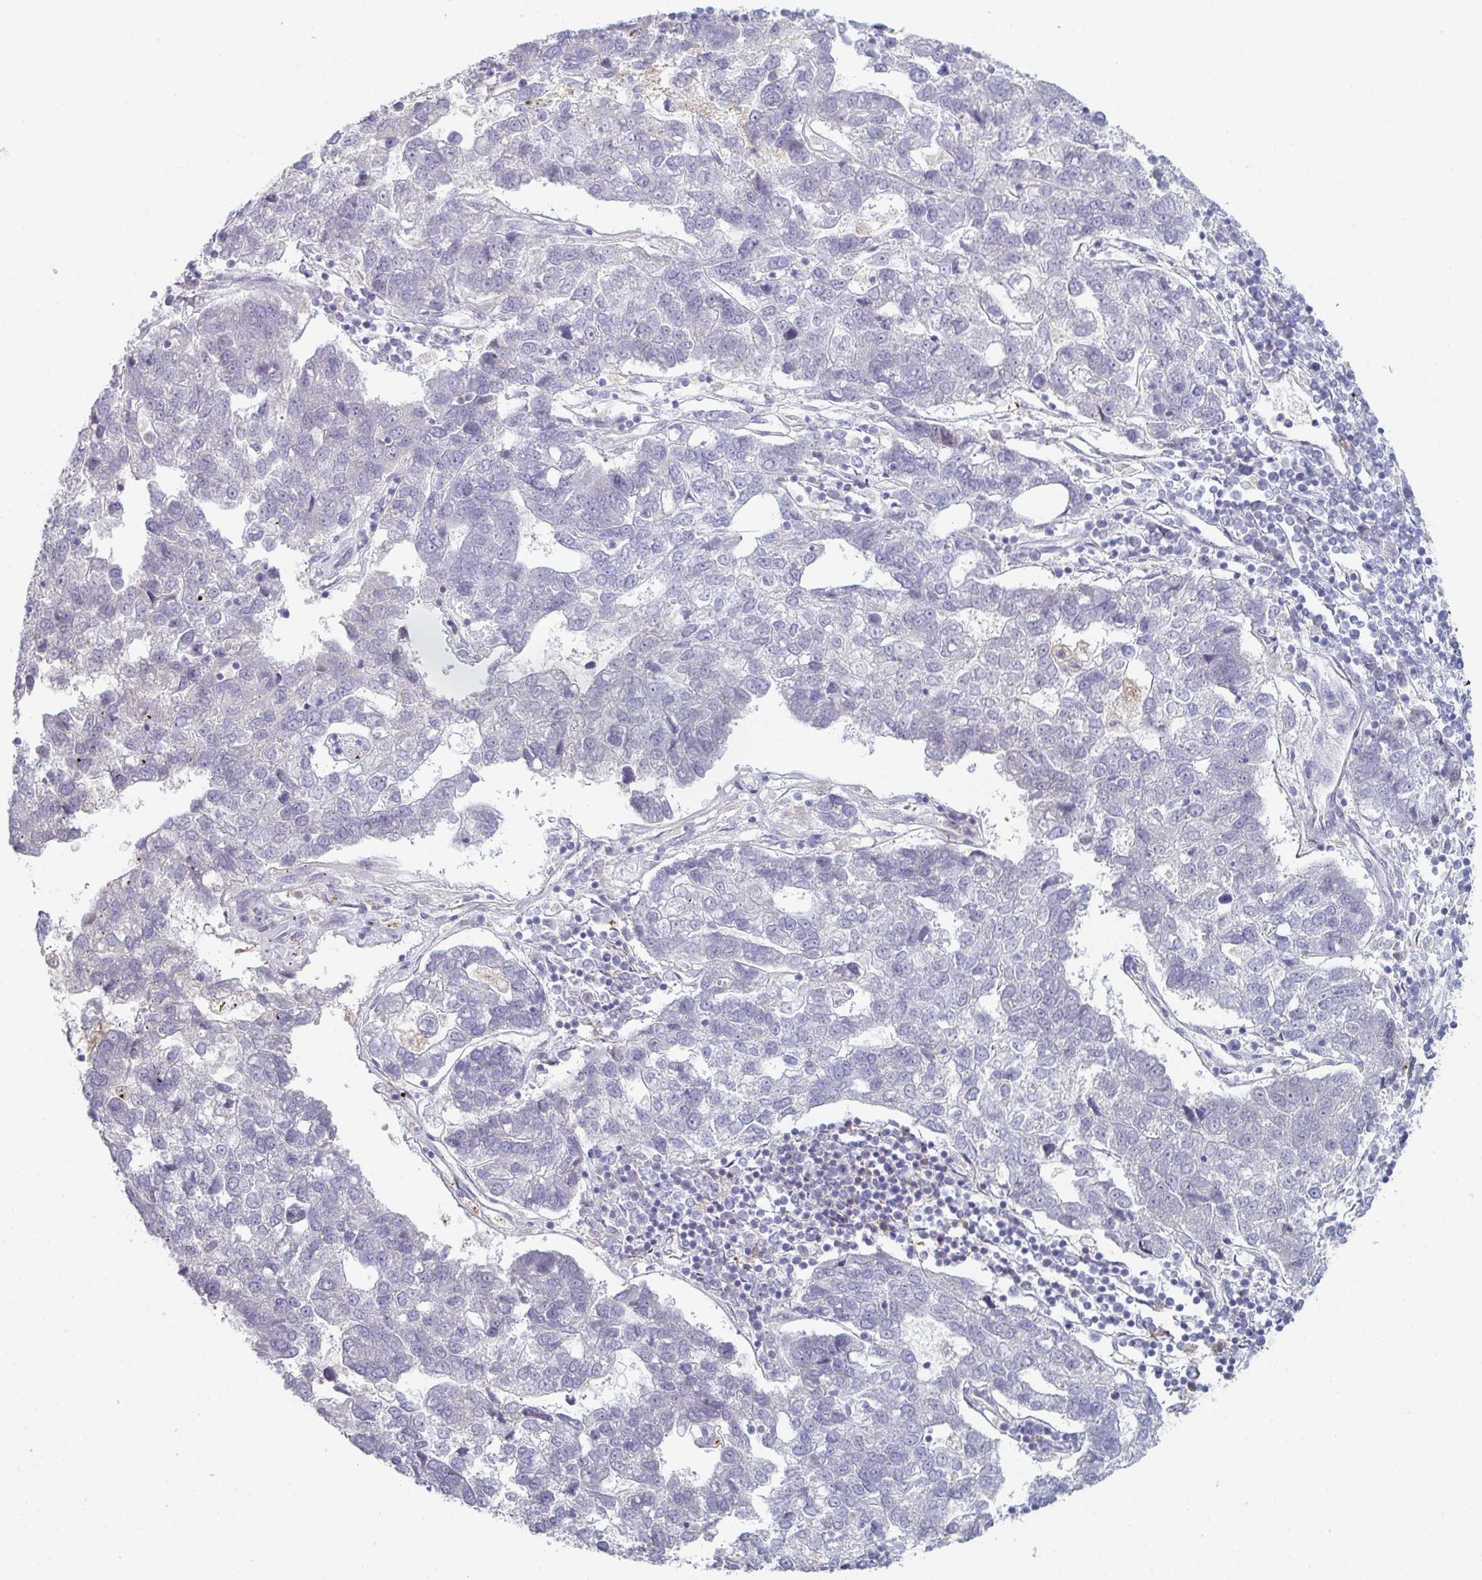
{"staining": {"intensity": "negative", "quantity": "none", "location": "none"}, "tissue": "pancreatic cancer", "cell_type": "Tumor cells", "image_type": "cancer", "snomed": [{"axis": "morphology", "description": "Adenocarcinoma, NOS"}, {"axis": "topography", "description": "Pancreas"}], "caption": "The photomicrograph displays no staining of tumor cells in pancreatic cancer. The staining was performed using DAB to visualize the protein expression in brown, while the nuclei were stained in blue with hematoxylin (Magnification: 20x).", "gene": "ADAM21", "patient": {"sex": "female", "age": 61}}